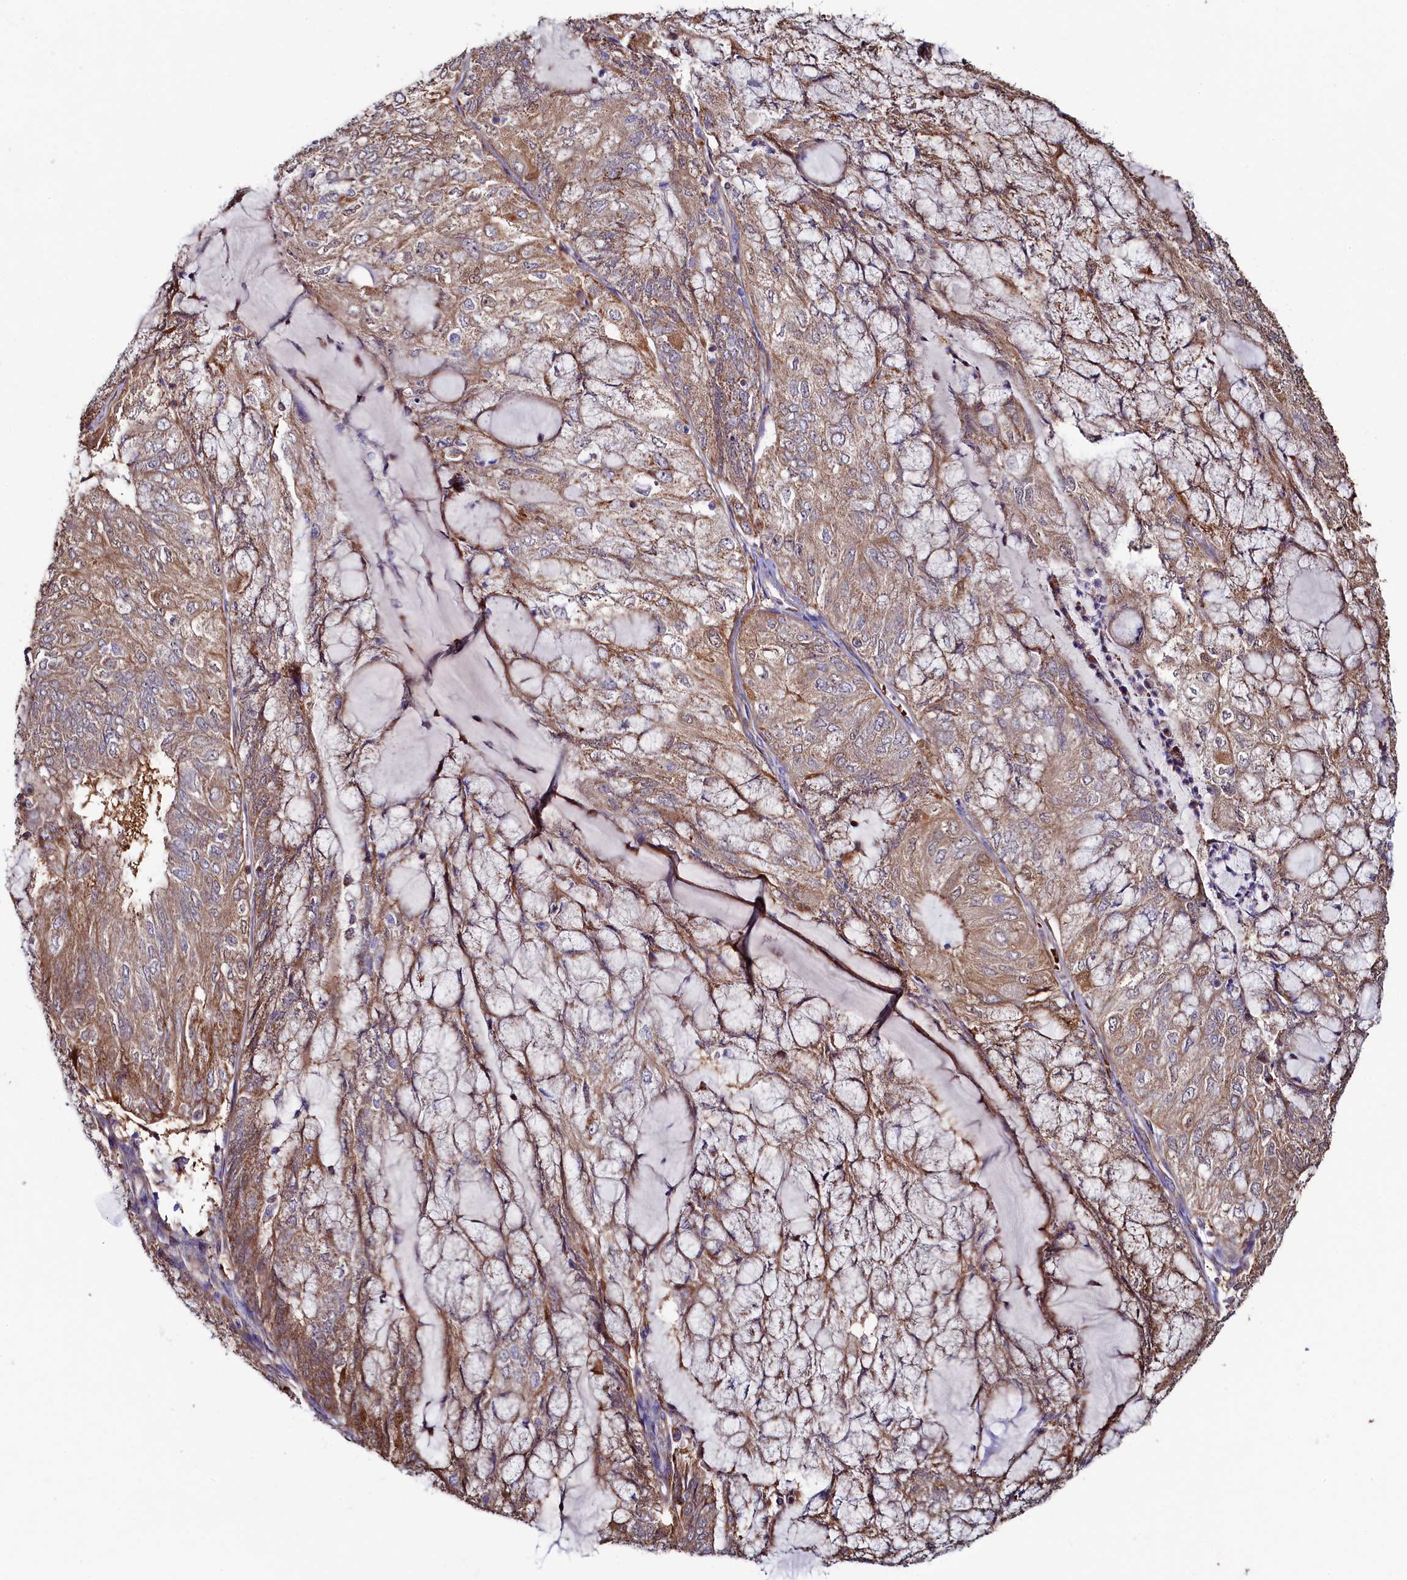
{"staining": {"intensity": "moderate", "quantity": "25%-75%", "location": "cytoplasmic/membranous"}, "tissue": "endometrial cancer", "cell_type": "Tumor cells", "image_type": "cancer", "snomed": [{"axis": "morphology", "description": "Adenocarcinoma, NOS"}, {"axis": "topography", "description": "Endometrium"}], "caption": "Approximately 25%-75% of tumor cells in human endometrial cancer show moderate cytoplasmic/membranous protein positivity as visualized by brown immunohistochemical staining.", "gene": "ASTE1", "patient": {"sex": "female", "age": 81}}